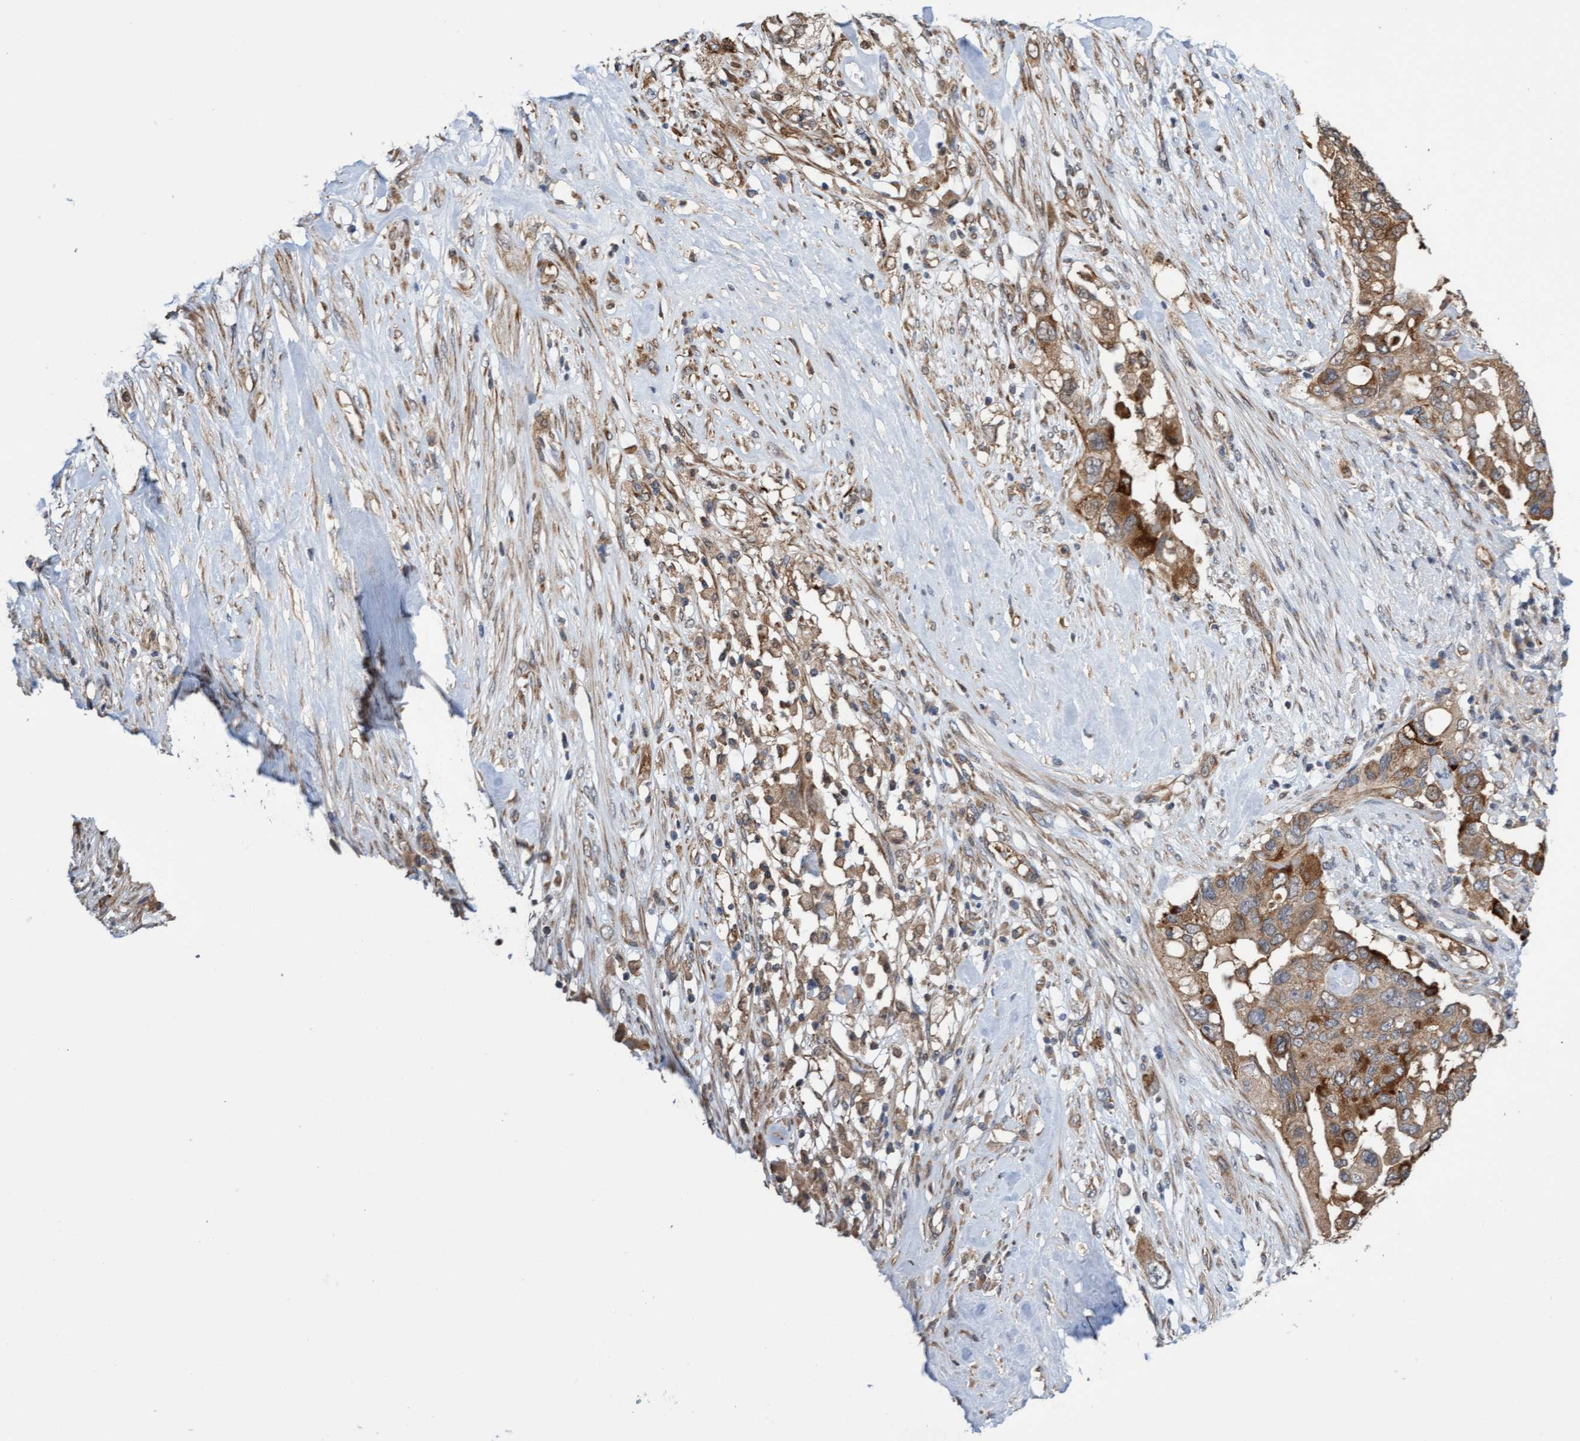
{"staining": {"intensity": "moderate", "quantity": ">75%", "location": "cytoplasmic/membranous"}, "tissue": "pancreatic cancer", "cell_type": "Tumor cells", "image_type": "cancer", "snomed": [{"axis": "morphology", "description": "Adenocarcinoma, NOS"}, {"axis": "topography", "description": "Pancreas"}], "caption": "A high-resolution micrograph shows IHC staining of pancreatic cancer (adenocarcinoma), which demonstrates moderate cytoplasmic/membranous positivity in approximately >75% of tumor cells. The staining was performed using DAB to visualize the protein expression in brown, while the nuclei were stained in blue with hematoxylin (Magnification: 20x).", "gene": "ITFG1", "patient": {"sex": "female", "age": 56}}